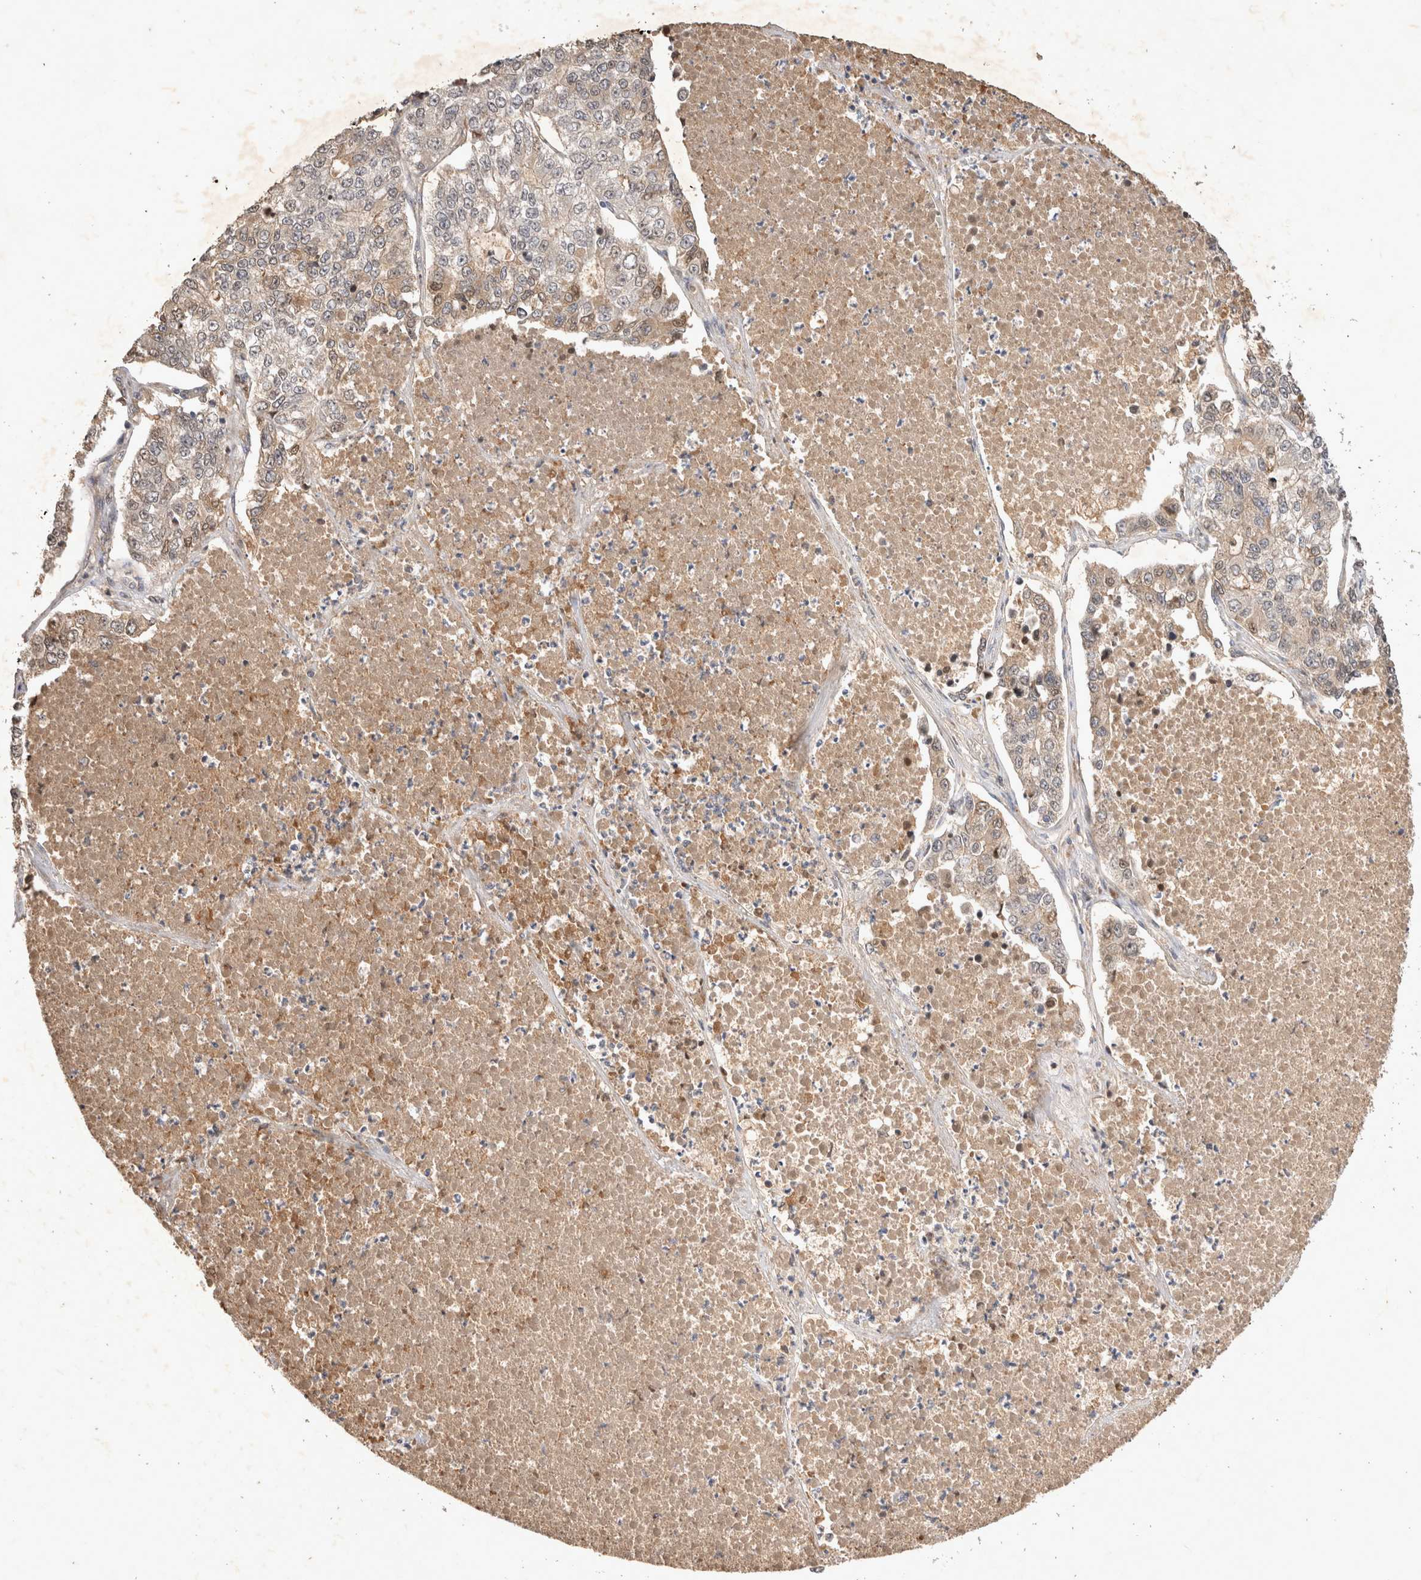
{"staining": {"intensity": "weak", "quantity": "<25%", "location": "nuclear"}, "tissue": "lung cancer", "cell_type": "Tumor cells", "image_type": "cancer", "snomed": [{"axis": "morphology", "description": "Adenocarcinoma, NOS"}, {"axis": "topography", "description": "Lung"}], "caption": "This image is of adenocarcinoma (lung) stained with IHC to label a protein in brown with the nuclei are counter-stained blue. There is no expression in tumor cells.", "gene": "YES1", "patient": {"sex": "male", "age": 49}}